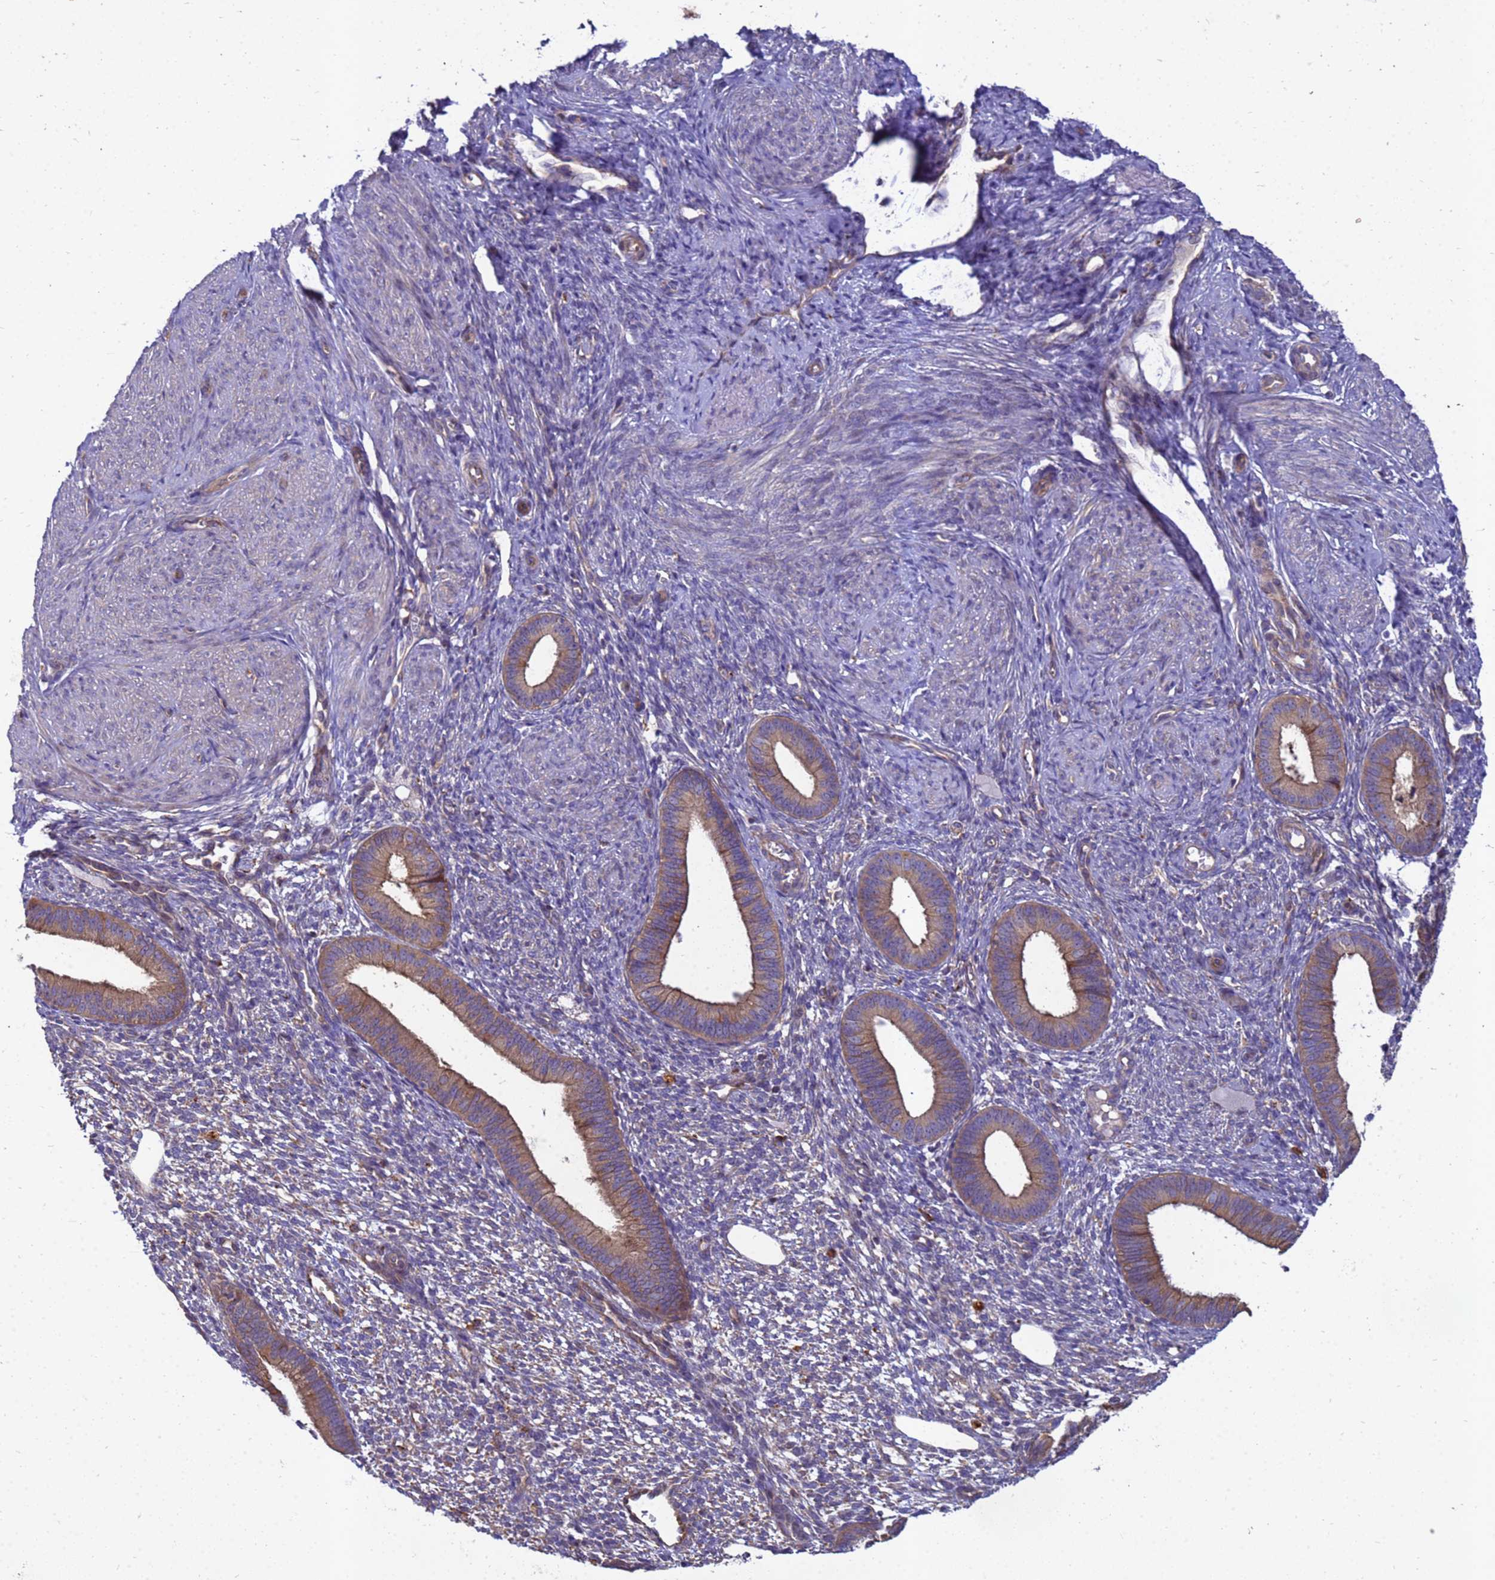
{"staining": {"intensity": "weak", "quantity": "<25%", "location": "cytoplasmic/membranous"}, "tissue": "endometrium", "cell_type": "Cells in endometrial stroma", "image_type": "normal", "snomed": [{"axis": "morphology", "description": "Normal tissue, NOS"}, {"axis": "topography", "description": "Endometrium"}], "caption": "DAB (3,3'-diaminobenzidine) immunohistochemical staining of benign endometrium shows no significant staining in cells in endometrial stroma.", "gene": "RNF215", "patient": {"sex": "female", "age": 46}}